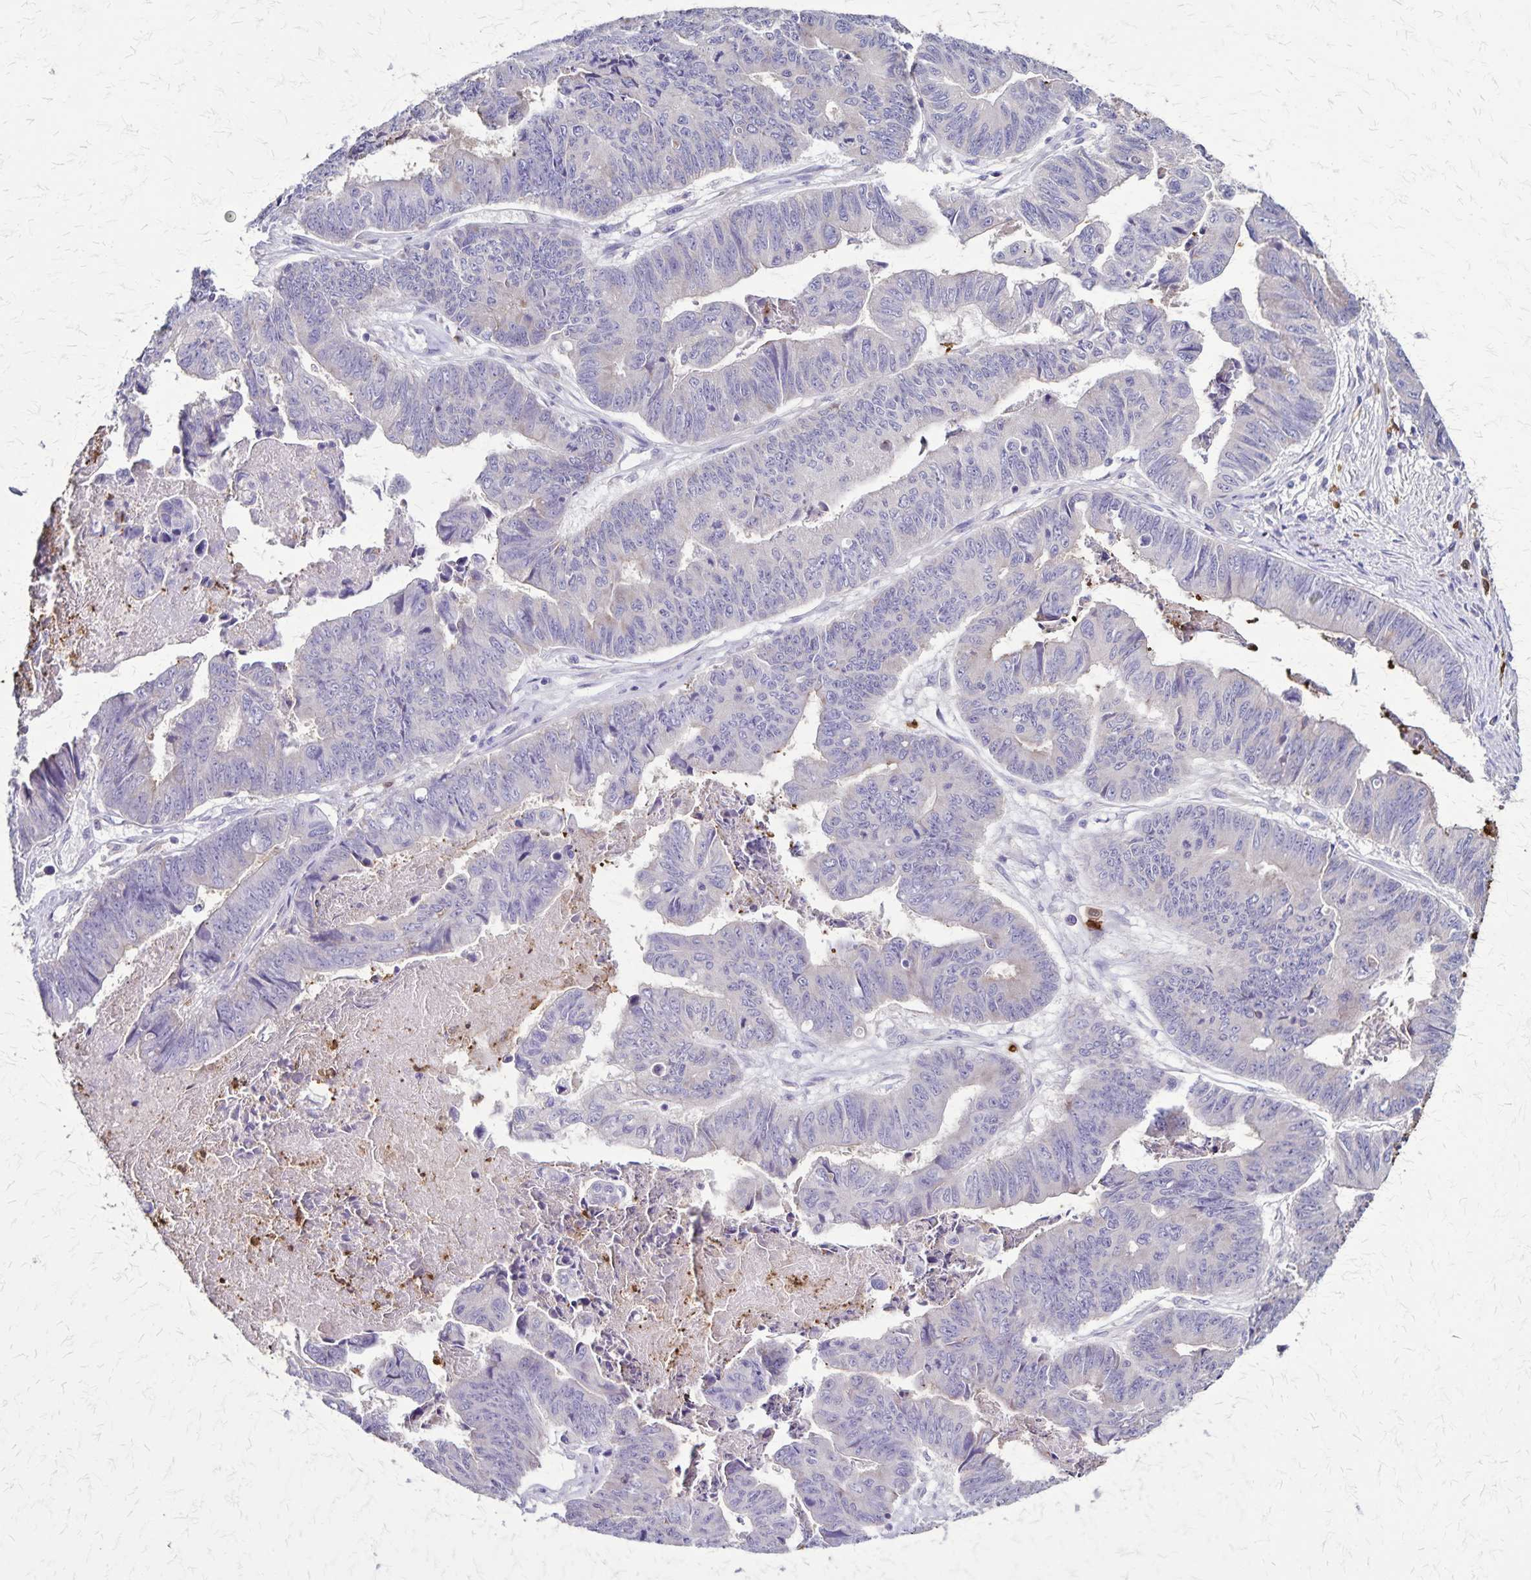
{"staining": {"intensity": "negative", "quantity": "none", "location": "none"}, "tissue": "stomach cancer", "cell_type": "Tumor cells", "image_type": "cancer", "snomed": [{"axis": "morphology", "description": "Adenocarcinoma, NOS"}, {"axis": "topography", "description": "Stomach, lower"}], "caption": "This image is of stomach cancer (adenocarcinoma) stained with IHC to label a protein in brown with the nuclei are counter-stained blue. There is no positivity in tumor cells. (Stains: DAB IHC with hematoxylin counter stain, Microscopy: brightfield microscopy at high magnification).", "gene": "ULBP3", "patient": {"sex": "male", "age": 77}}